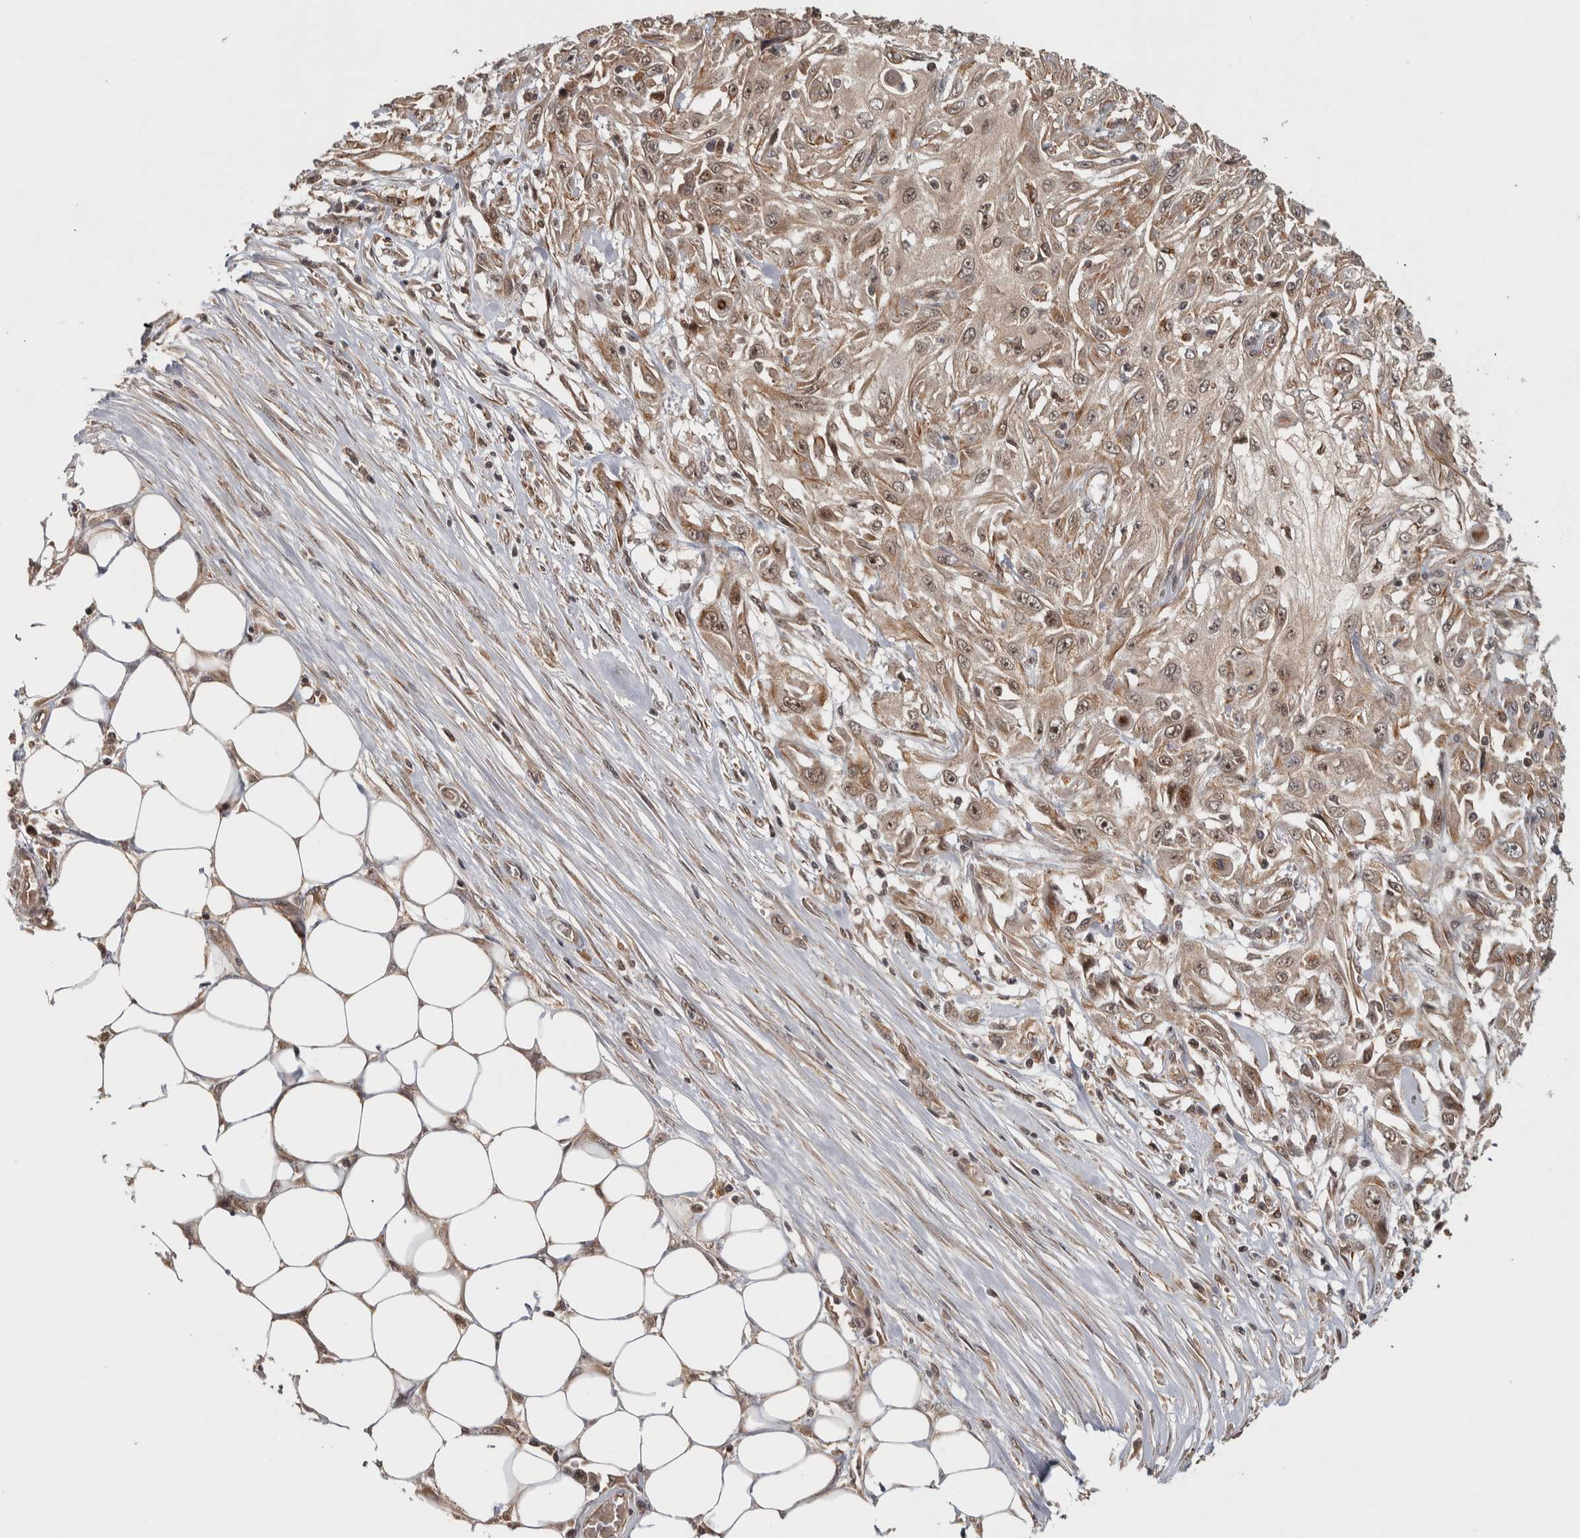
{"staining": {"intensity": "moderate", "quantity": ">75%", "location": "cytoplasmic/membranous,nuclear"}, "tissue": "skin cancer", "cell_type": "Tumor cells", "image_type": "cancer", "snomed": [{"axis": "morphology", "description": "Squamous cell carcinoma, NOS"}, {"axis": "morphology", "description": "Squamous cell carcinoma, metastatic, NOS"}, {"axis": "topography", "description": "Skin"}, {"axis": "topography", "description": "Lymph node"}], "caption": "Immunohistochemical staining of human skin metastatic squamous cell carcinoma reveals medium levels of moderate cytoplasmic/membranous and nuclear positivity in approximately >75% of tumor cells.", "gene": "RPS6KA4", "patient": {"sex": "male", "age": 75}}